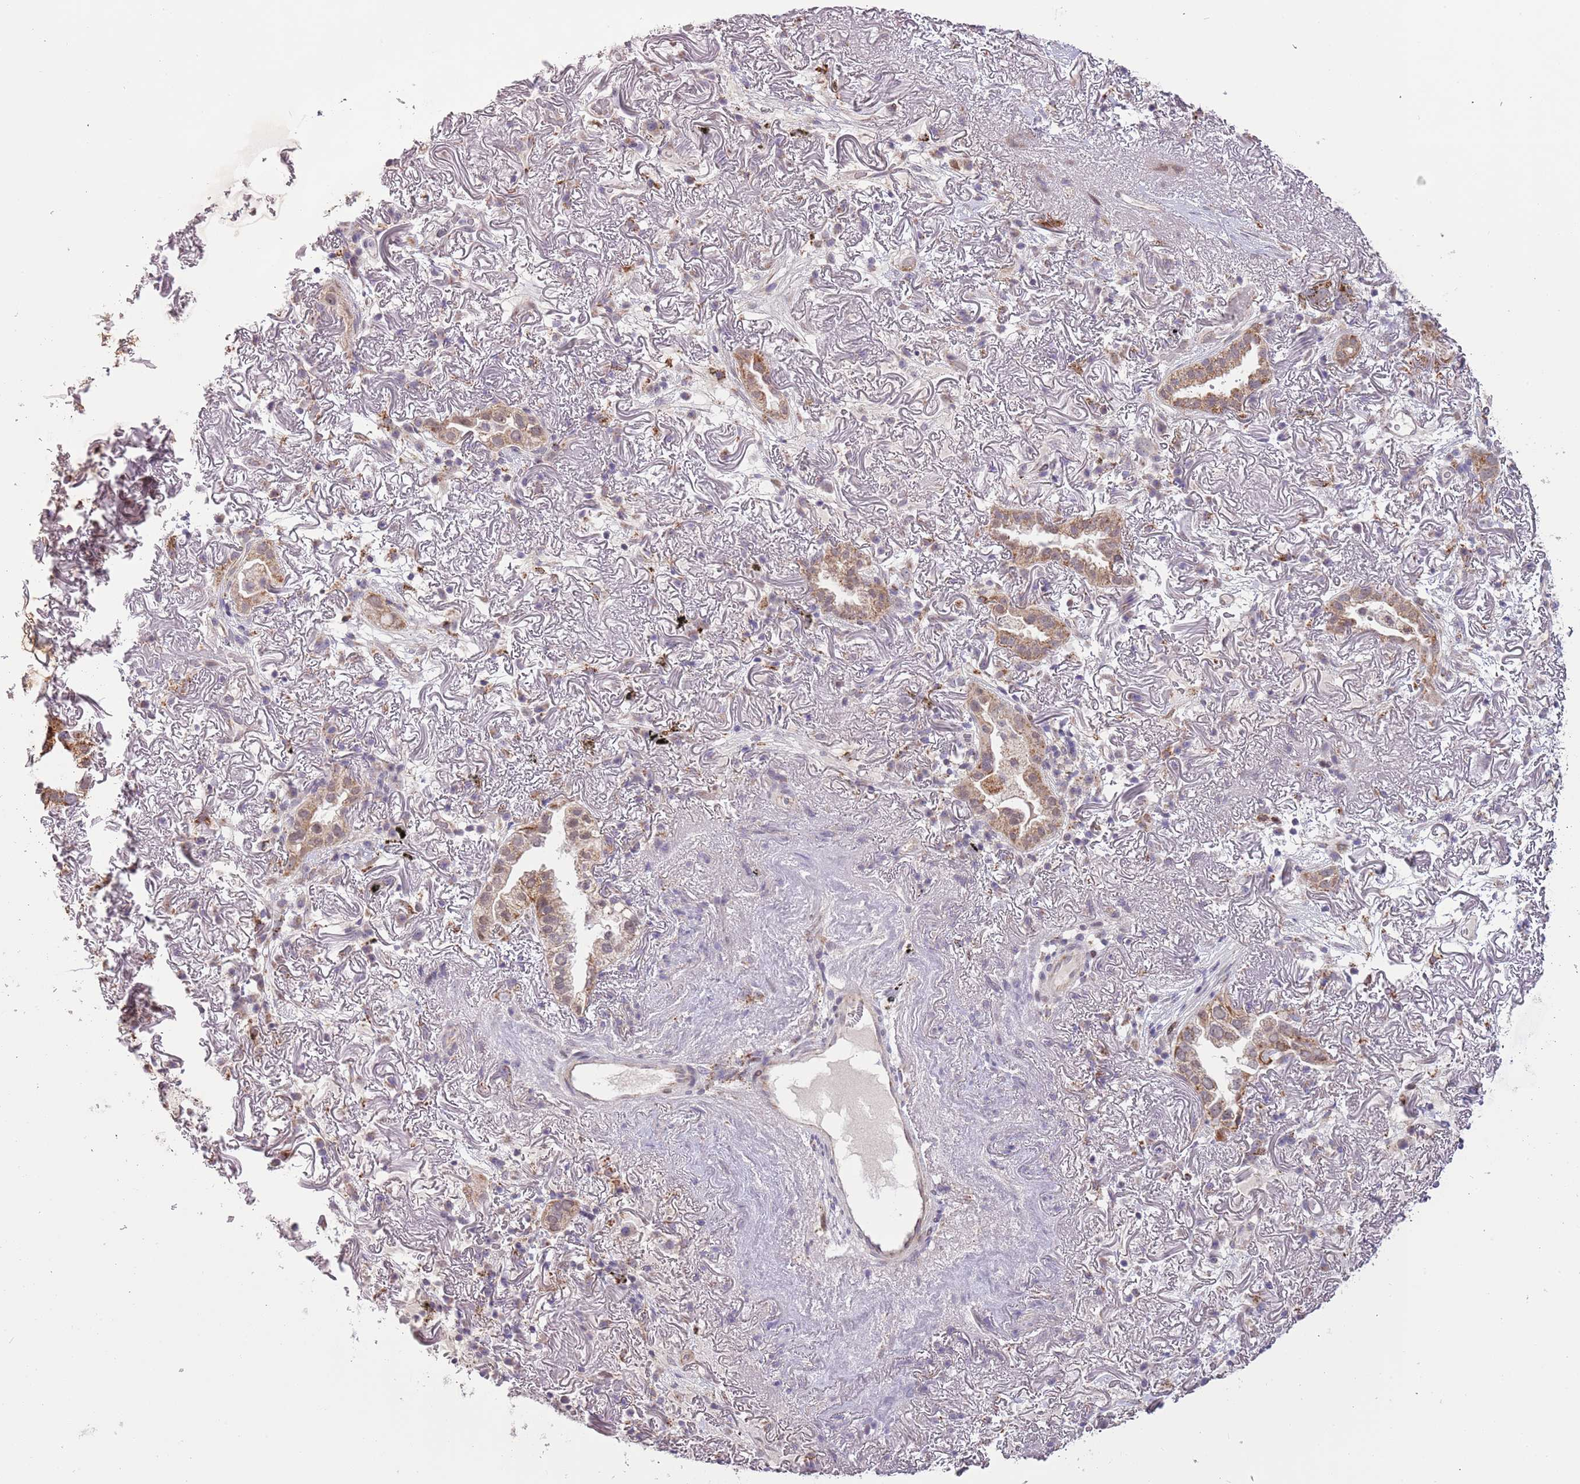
{"staining": {"intensity": "moderate", "quantity": "25%-75%", "location": "cytoplasmic/membranous"}, "tissue": "lung cancer", "cell_type": "Tumor cells", "image_type": "cancer", "snomed": [{"axis": "morphology", "description": "Adenocarcinoma, NOS"}, {"axis": "topography", "description": "Lung"}], "caption": "Protein analysis of lung cancer (adenocarcinoma) tissue exhibits moderate cytoplasmic/membranous expression in about 25%-75% of tumor cells. Using DAB (brown) and hematoxylin (blue) stains, captured at high magnification using brightfield microscopy.", "gene": "MLLT11", "patient": {"sex": "female", "age": 69}}